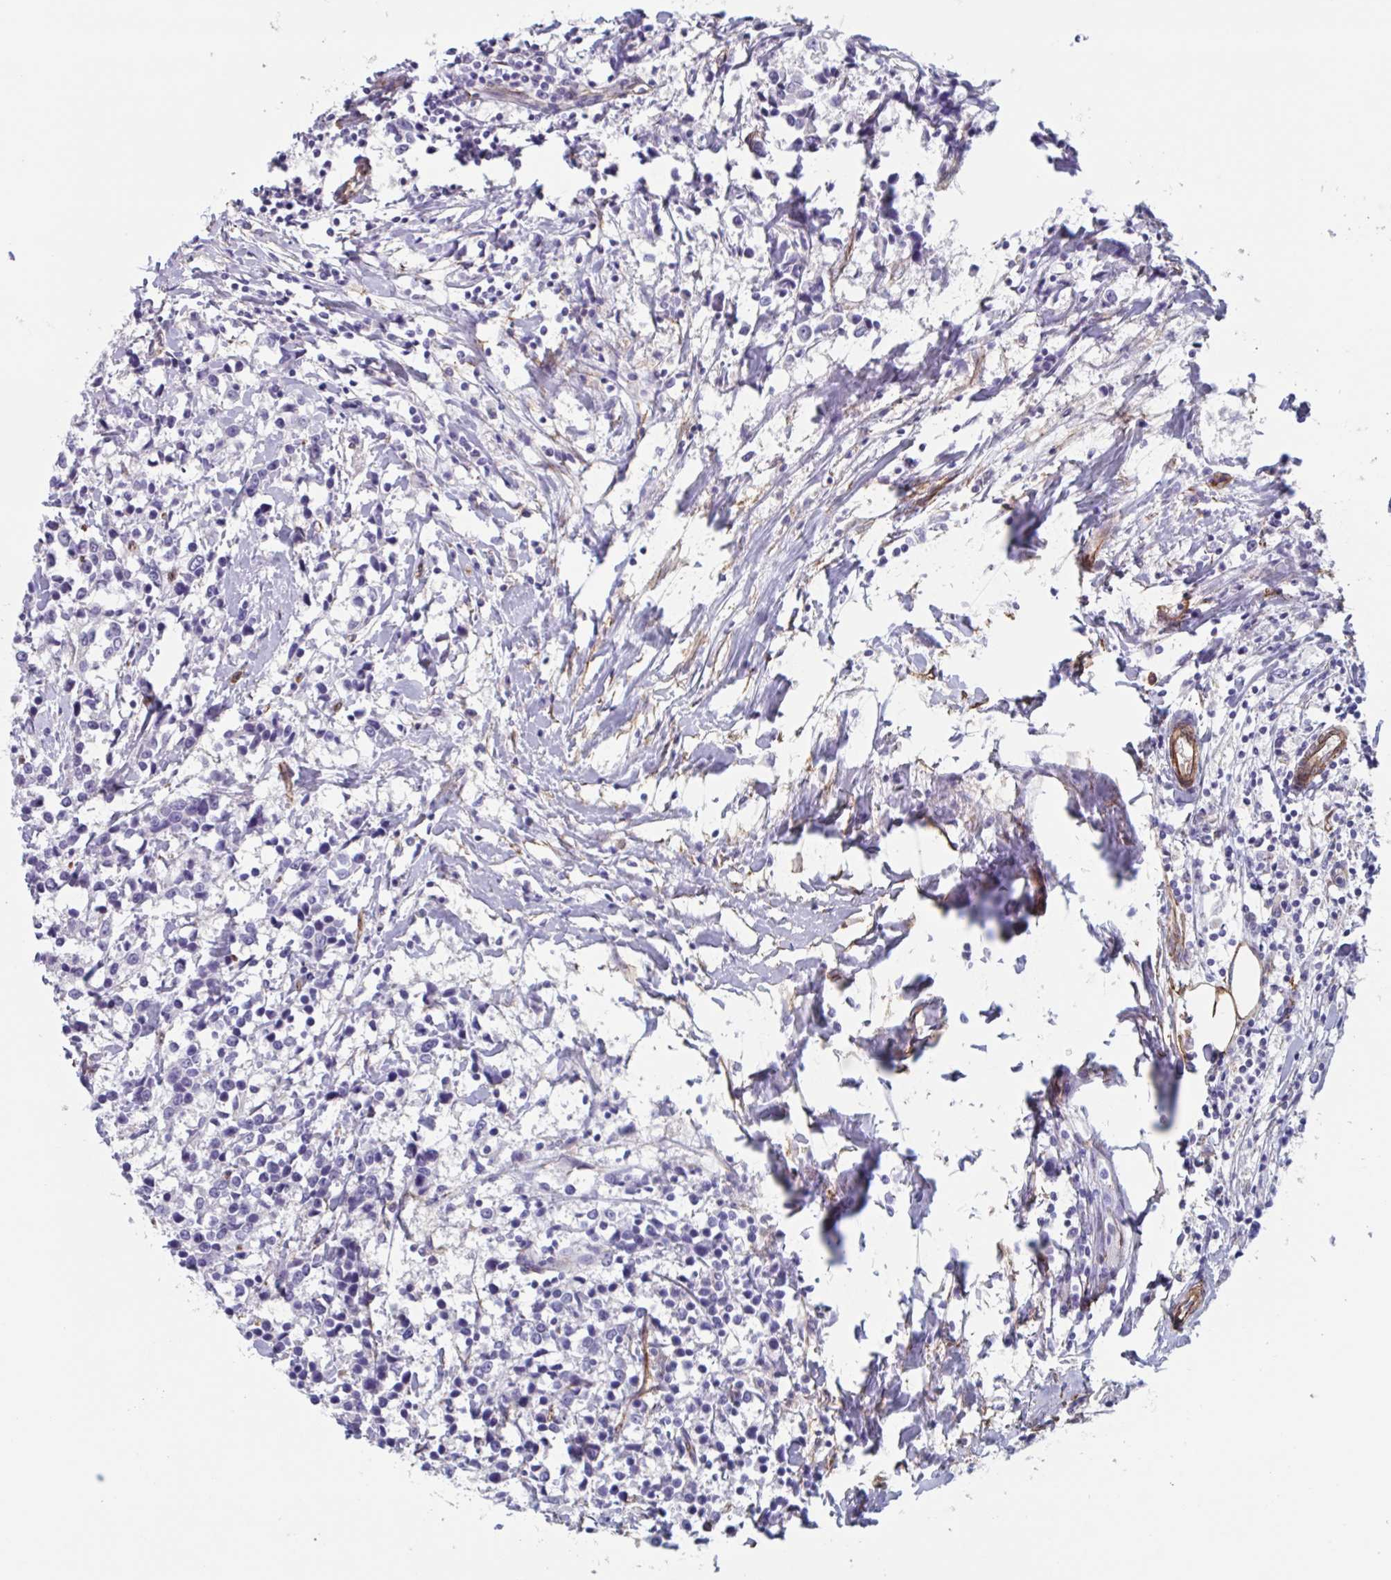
{"staining": {"intensity": "negative", "quantity": "none", "location": "none"}, "tissue": "breast cancer", "cell_type": "Tumor cells", "image_type": "cancer", "snomed": [{"axis": "morphology", "description": "Duct carcinoma"}, {"axis": "topography", "description": "Breast"}], "caption": "Breast cancer (infiltrating ductal carcinoma) stained for a protein using immunohistochemistry (IHC) demonstrates no positivity tumor cells.", "gene": "CITED4", "patient": {"sex": "female", "age": 80}}